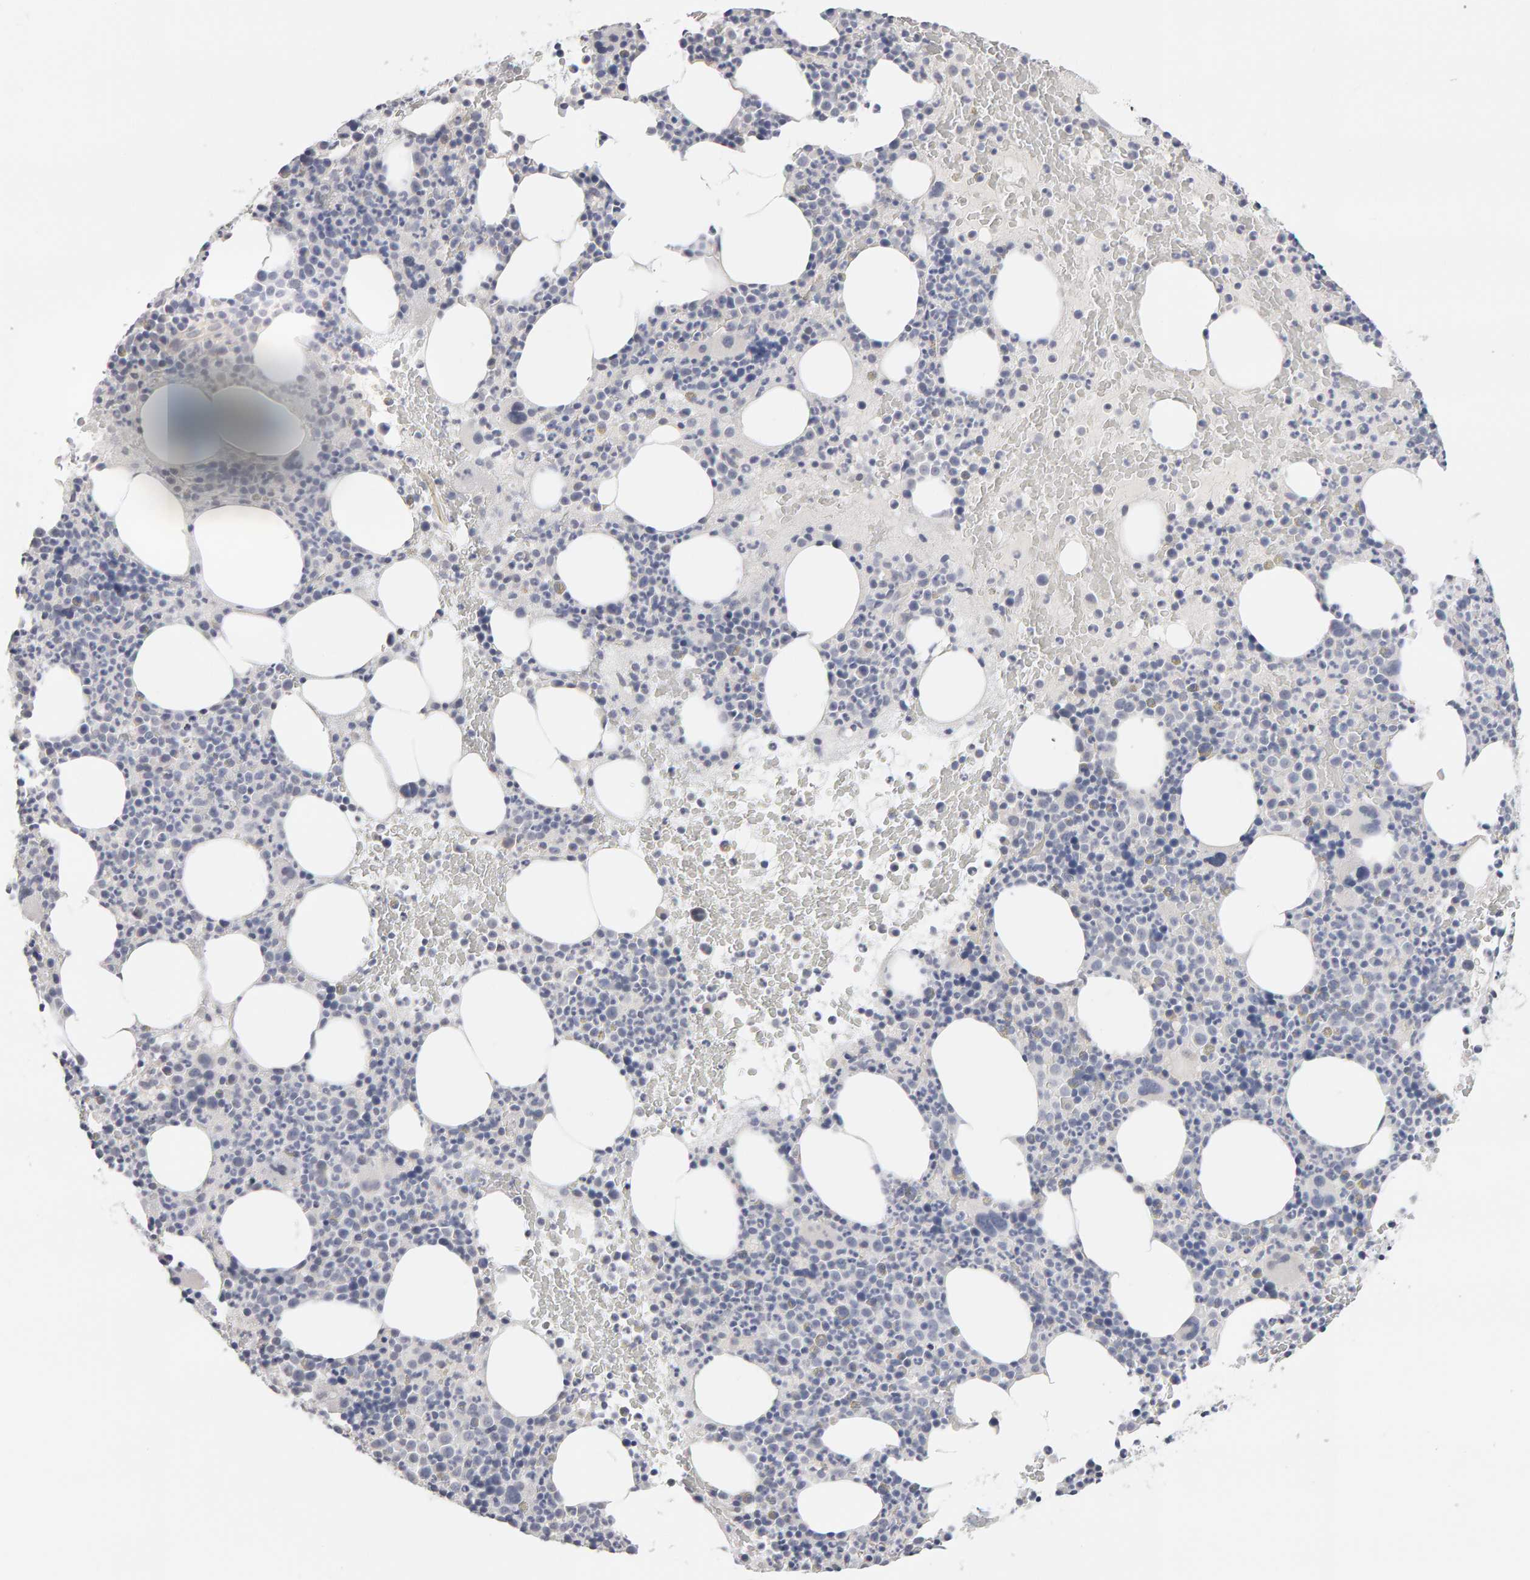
{"staining": {"intensity": "negative", "quantity": "none", "location": "none"}, "tissue": "bone marrow", "cell_type": "Hematopoietic cells", "image_type": "normal", "snomed": [{"axis": "morphology", "description": "Normal tissue, NOS"}, {"axis": "morphology", "description": "Inflammation, NOS"}, {"axis": "topography", "description": "Bone marrow"}], "caption": "This is a image of IHC staining of normal bone marrow, which shows no staining in hematopoietic cells.", "gene": "HNF4A", "patient": {"sex": "male", "age": 73}}